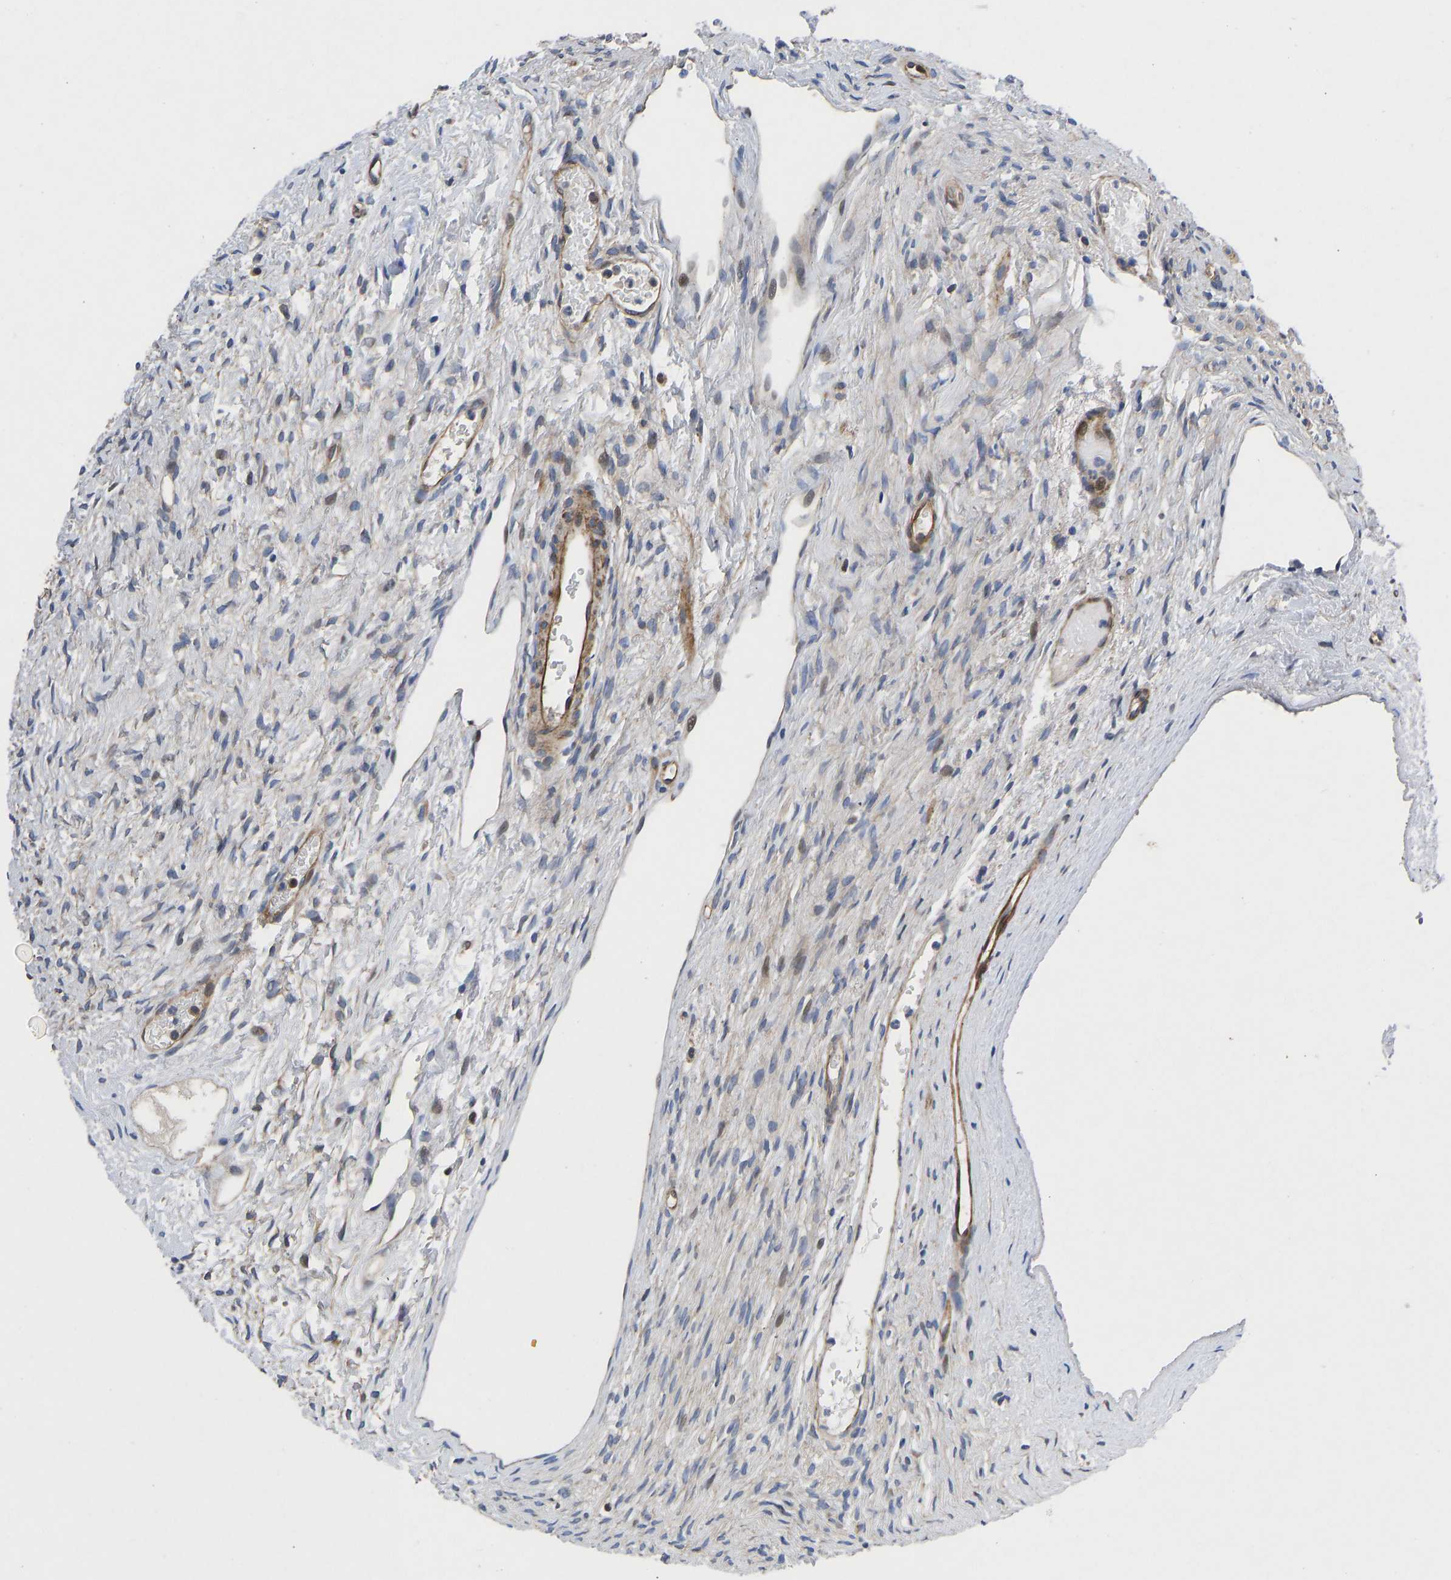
{"staining": {"intensity": "negative", "quantity": "none", "location": "none"}, "tissue": "ovary", "cell_type": "Follicle cells", "image_type": "normal", "snomed": [{"axis": "morphology", "description": "Normal tissue, NOS"}, {"axis": "topography", "description": "Ovary"}], "caption": "This histopathology image is of normal ovary stained with immunohistochemistry (IHC) to label a protein in brown with the nuclei are counter-stained blue. There is no positivity in follicle cells. Brightfield microscopy of immunohistochemistry stained with DAB (brown) and hematoxylin (blue), captured at high magnification.", "gene": "TMEM38B", "patient": {"sex": "female", "age": 33}}